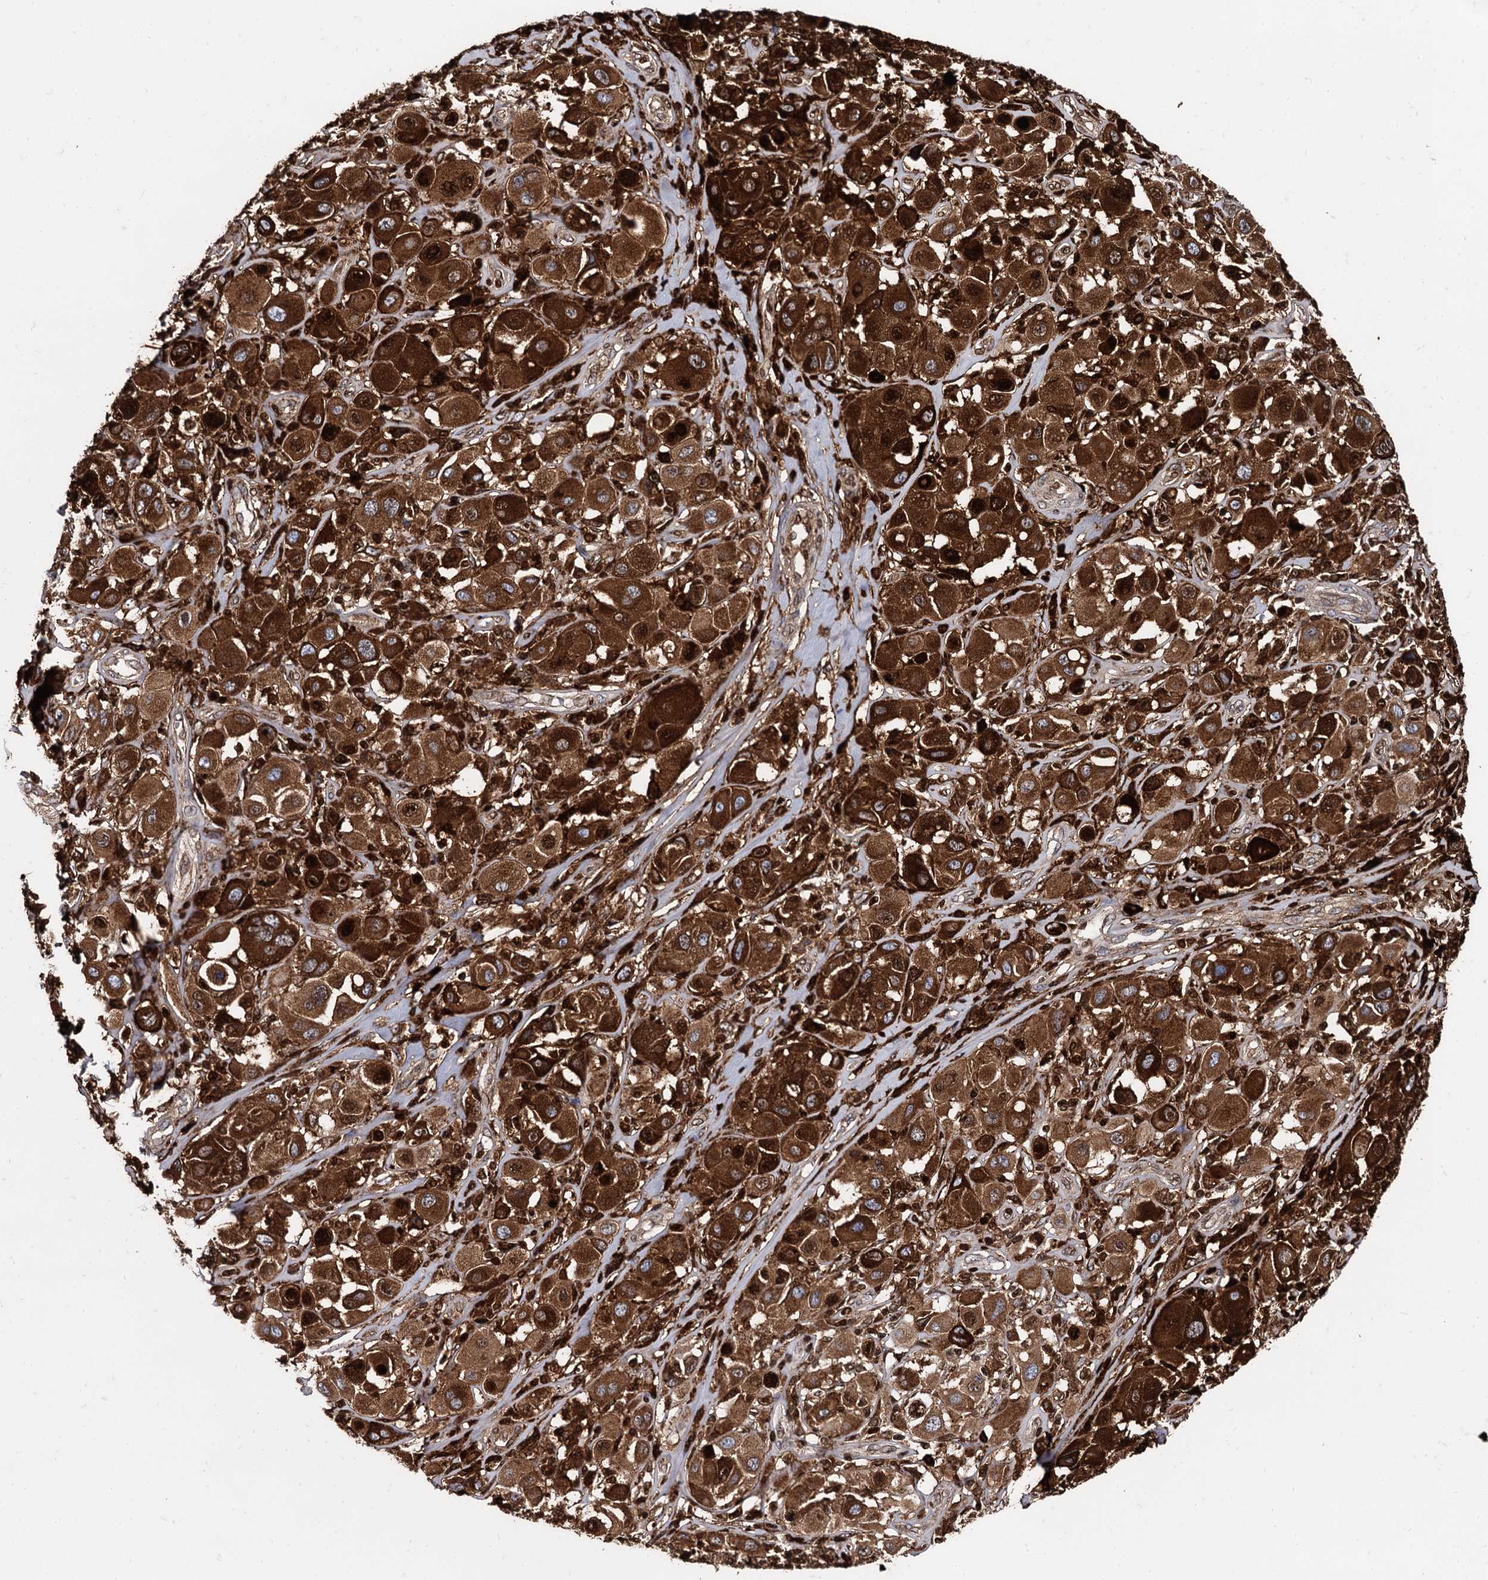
{"staining": {"intensity": "strong", "quantity": ">75%", "location": "cytoplasmic/membranous"}, "tissue": "melanoma", "cell_type": "Tumor cells", "image_type": "cancer", "snomed": [{"axis": "morphology", "description": "Malignant melanoma, Metastatic site"}, {"axis": "topography", "description": "Skin"}], "caption": "Immunohistochemistry micrograph of human melanoma stained for a protein (brown), which shows high levels of strong cytoplasmic/membranous positivity in about >75% of tumor cells.", "gene": "APOD", "patient": {"sex": "male", "age": 41}}